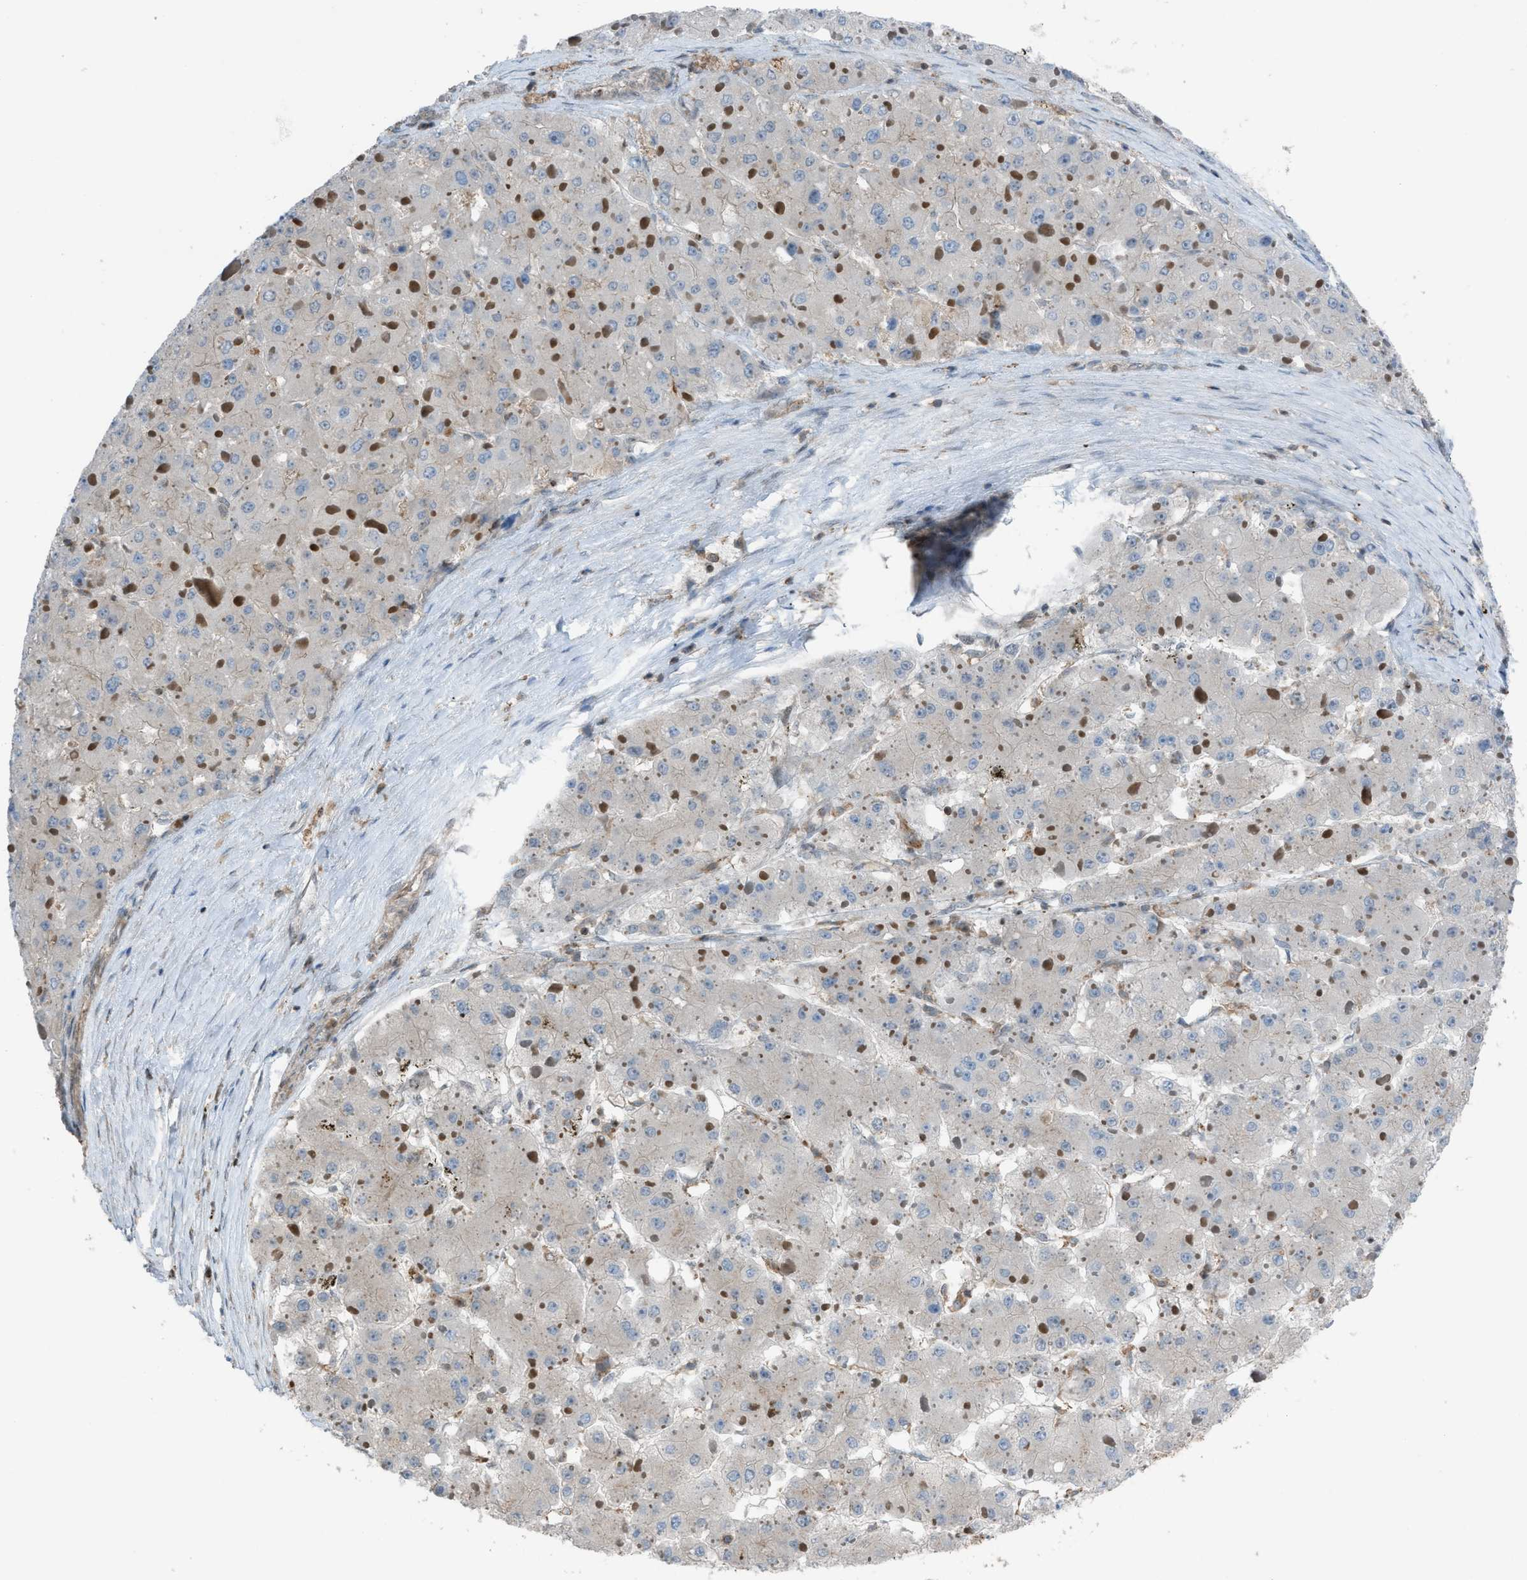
{"staining": {"intensity": "negative", "quantity": "none", "location": "none"}, "tissue": "liver cancer", "cell_type": "Tumor cells", "image_type": "cancer", "snomed": [{"axis": "morphology", "description": "Carcinoma, Hepatocellular, NOS"}, {"axis": "topography", "description": "Liver"}], "caption": "A high-resolution image shows IHC staining of liver cancer (hepatocellular carcinoma), which reveals no significant expression in tumor cells. (Brightfield microscopy of DAB immunohistochemistry (IHC) at high magnification).", "gene": "DYRK1A", "patient": {"sex": "female", "age": 73}}